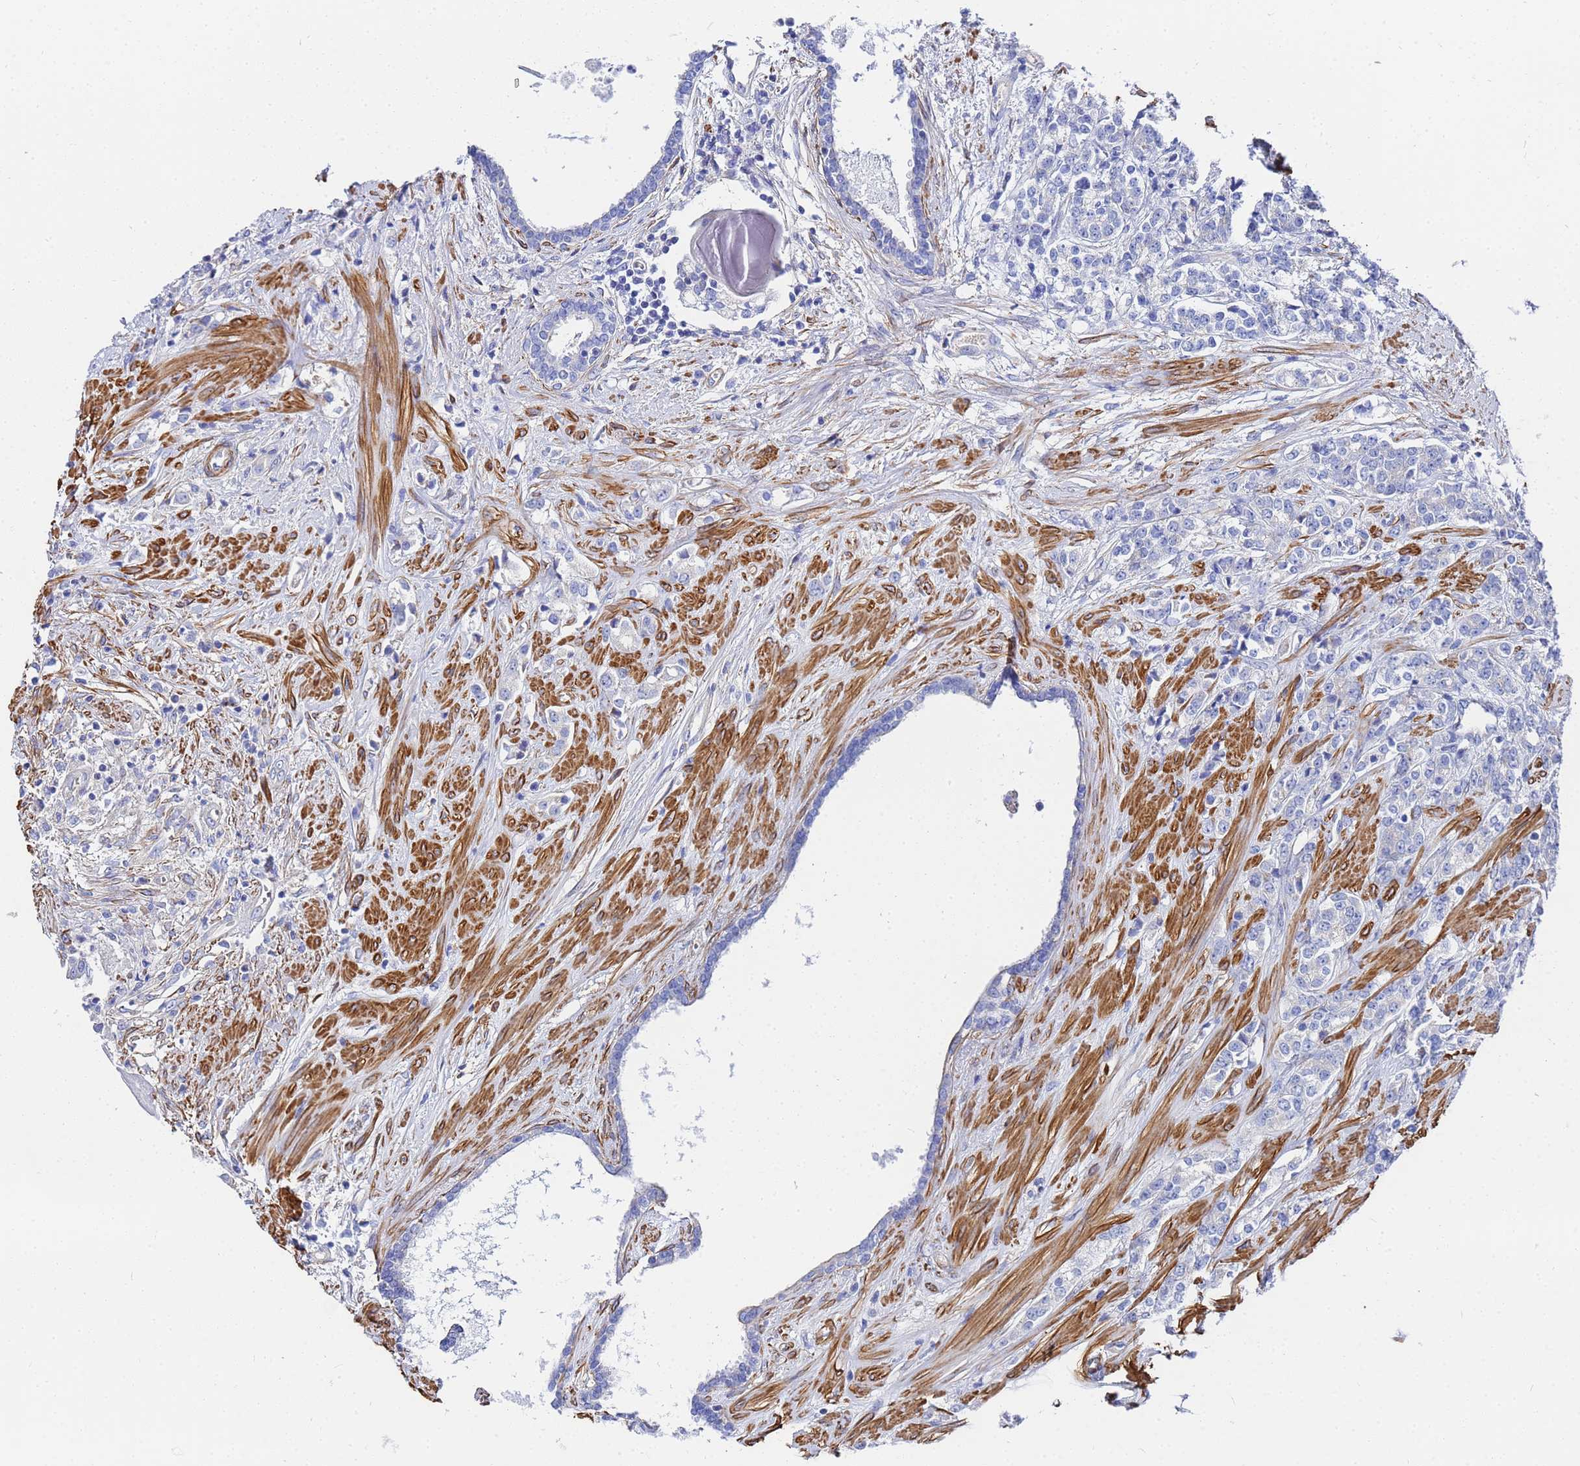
{"staining": {"intensity": "negative", "quantity": "none", "location": "none"}, "tissue": "prostate cancer", "cell_type": "Tumor cells", "image_type": "cancer", "snomed": [{"axis": "morphology", "description": "Adenocarcinoma, High grade"}, {"axis": "topography", "description": "Prostate"}], "caption": "Image shows no protein positivity in tumor cells of prostate cancer (high-grade adenocarcinoma) tissue.", "gene": "RAB39B", "patient": {"sex": "male", "age": 62}}